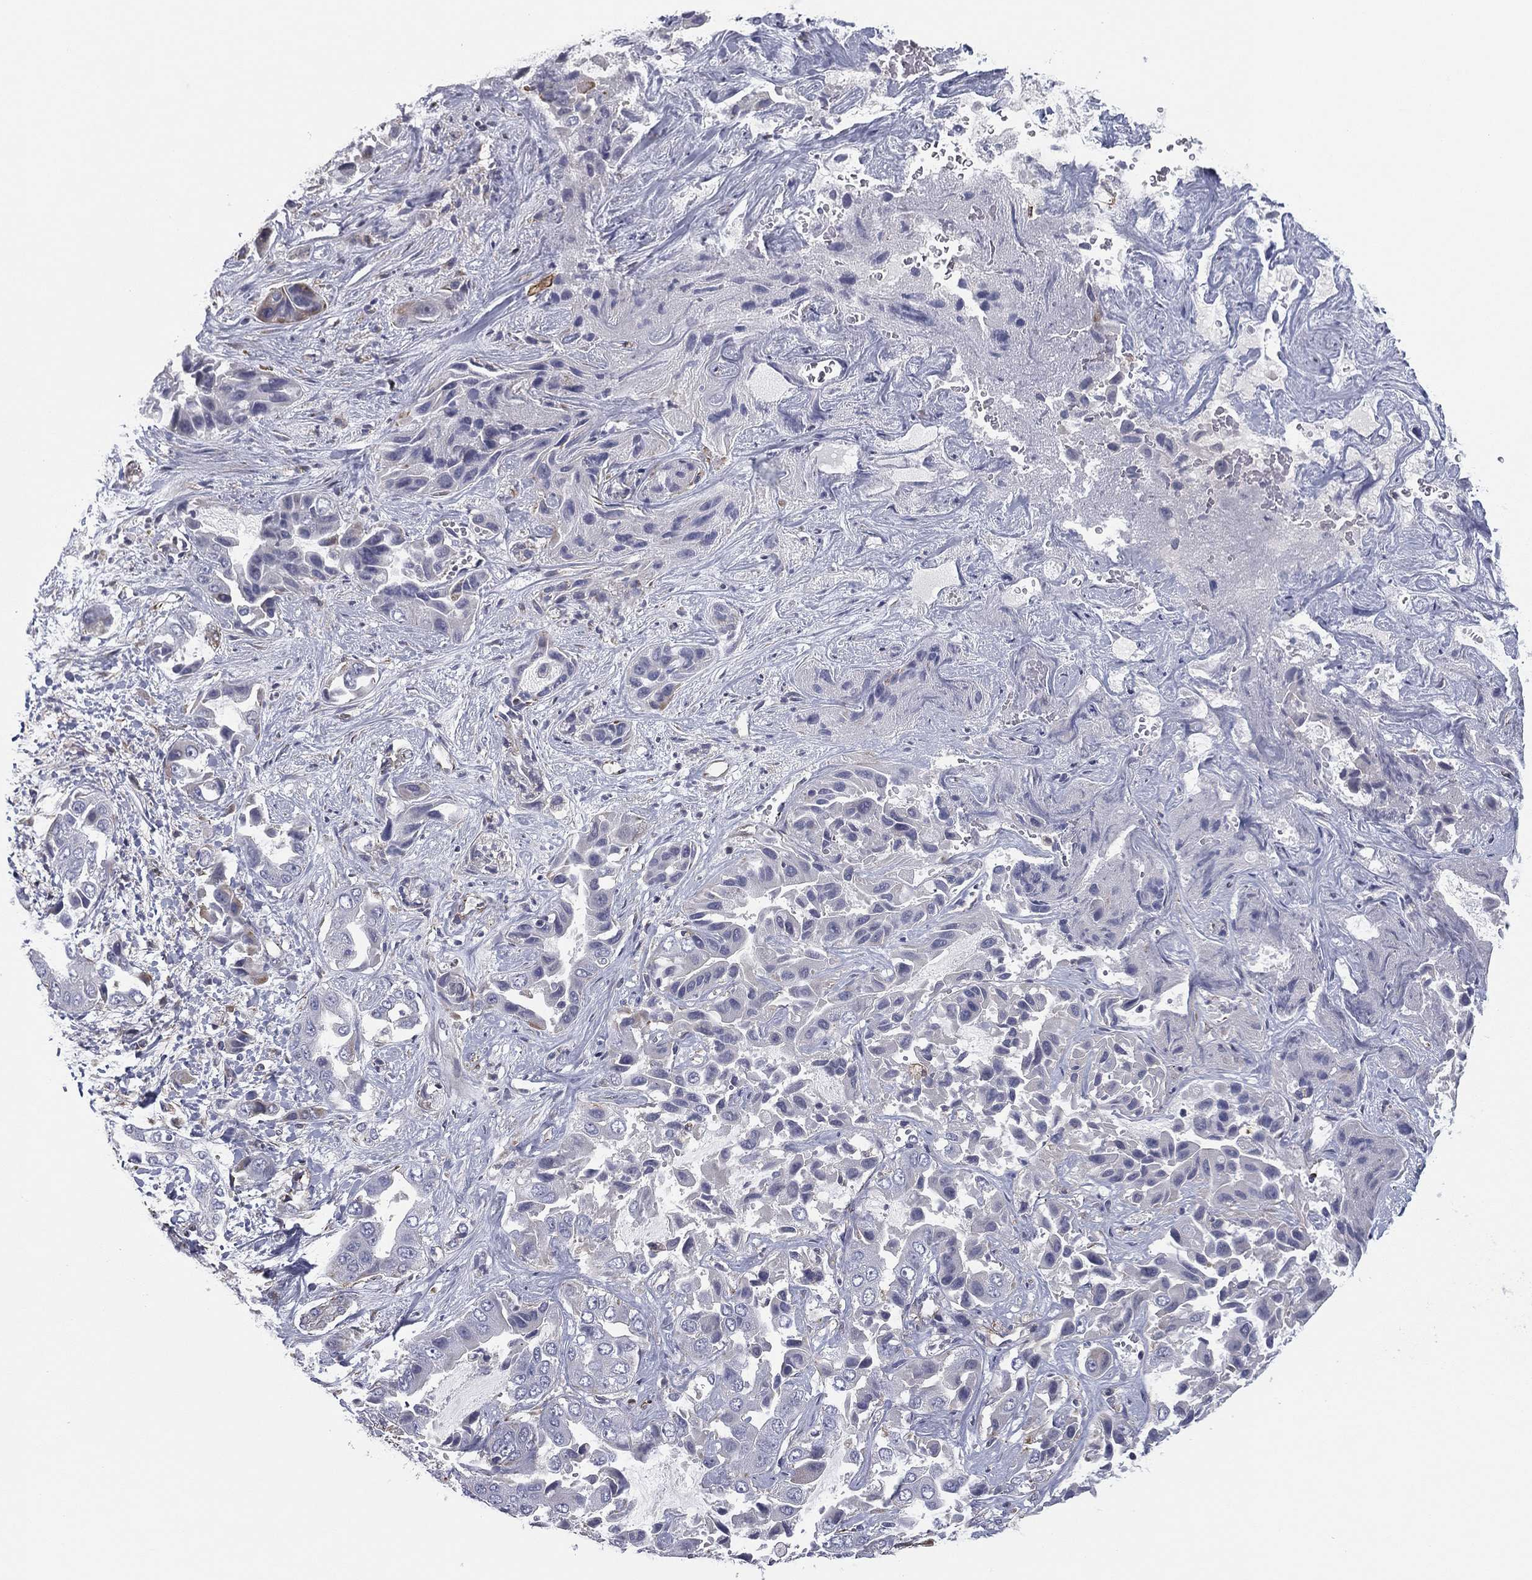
{"staining": {"intensity": "negative", "quantity": "none", "location": "none"}, "tissue": "liver cancer", "cell_type": "Tumor cells", "image_type": "cancer", "snomed": [{"axis": "morphology", "description": "Cholangiocarcinoma"}, {"axis": "topography", "description": "Liver"}], "caption": "Immunohistochemistry micrograph of liver cancer stained for a protein (brown), which reveals no staining in tumor cells. Nuclei are stained in blue.", "gene": "SCUBE1", "patient": {"sex": "female", "age": 52}}